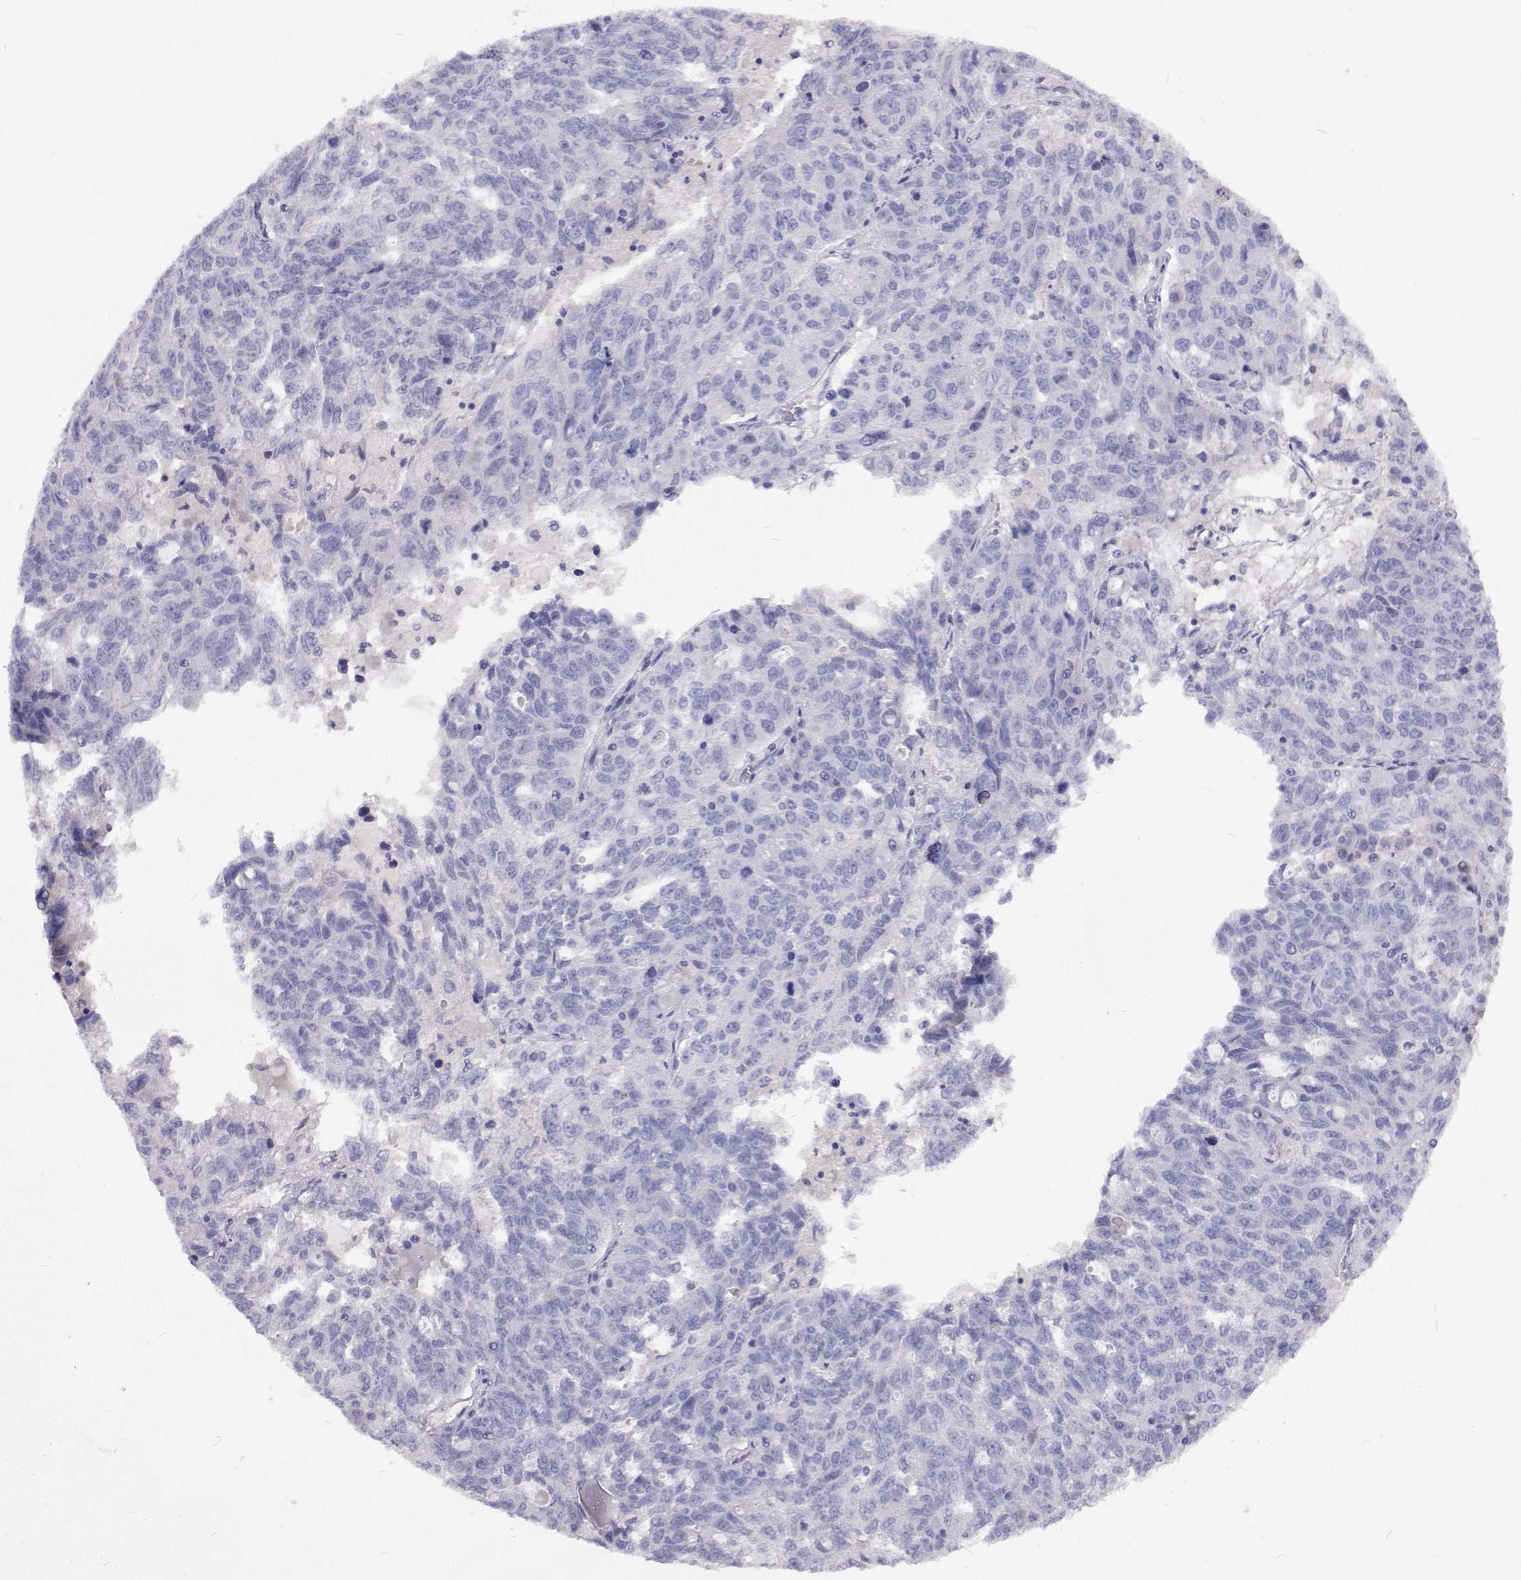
{"staining": {"intensity": "negative", "quantity": "none", "location": "none"}, "tissue": "ovarian cancer", "cell_type": "Tumor cells", "image_type": "cancer", "snomed": [{"axis": "morphology", "description": "Cystadenocarcinoma, serous, NOS"}, {"axis": "topography", "description": "Ovary"}], "caption": "A histopathology image of human ovarian serous cystadenocarcinoma is negative for staining in tumor cells.", "gene": "CFAP44", "patient": {"sex": "female", "age": 71}}